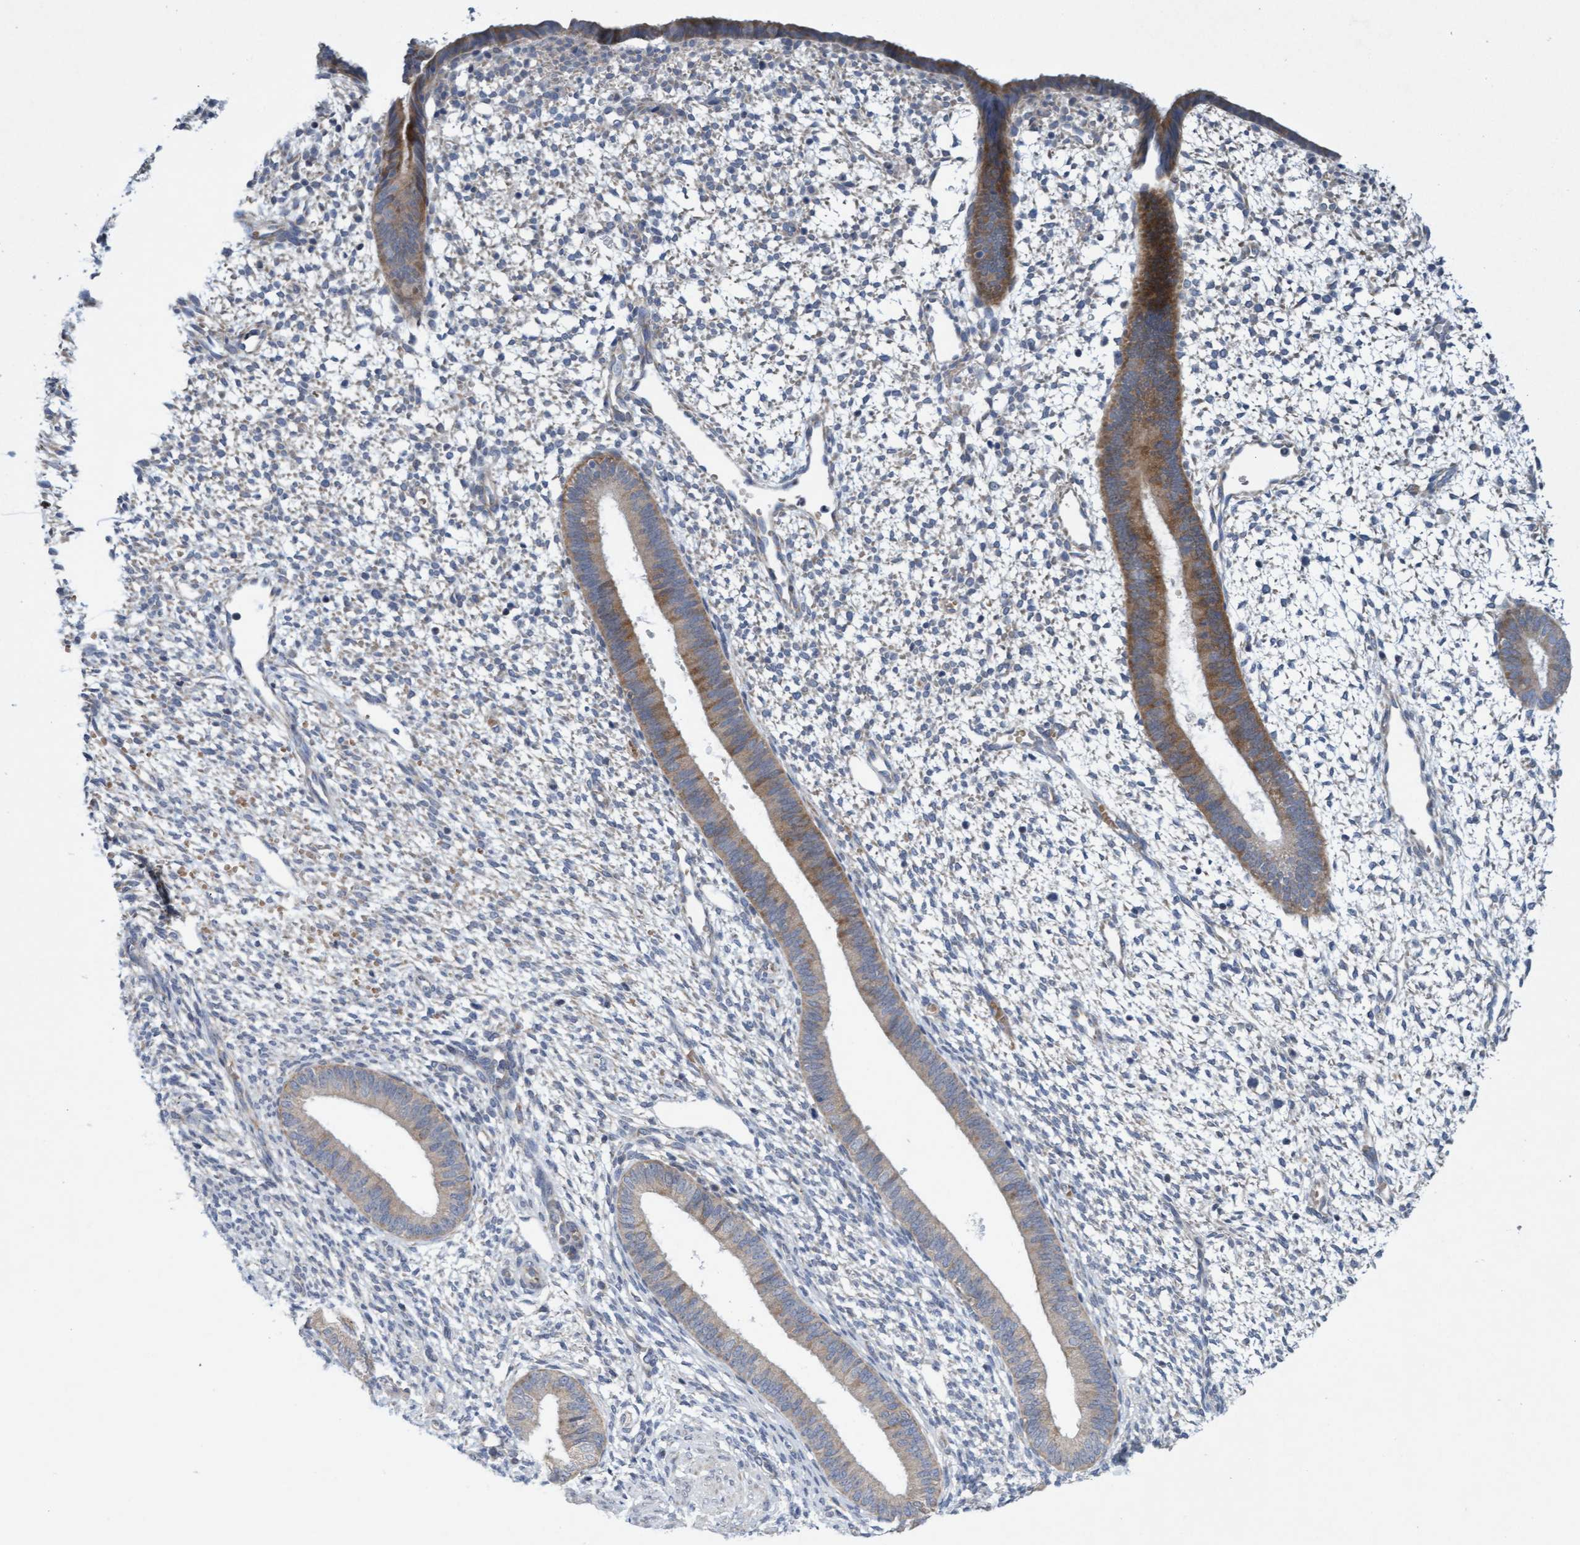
{"staining": {"intensity": "negative", "quantity": "none", "location": "none"}, "tissue": "endometrium", "cell_type": "Cells in endometrial stroma", "image_type": "normal", "snomed": [{"axis": "morphology", "description": "Normal tissue, NOS"}, {"axis": "topography", "description": "Endometrium"}], "caption": "This is a histopathology image of IHC staining of unremarkable endometrium, which shows no staining in cells in endometrial stroma.", "gene": "DDHD2", "patient": {"sex": "female", "age": 46}}